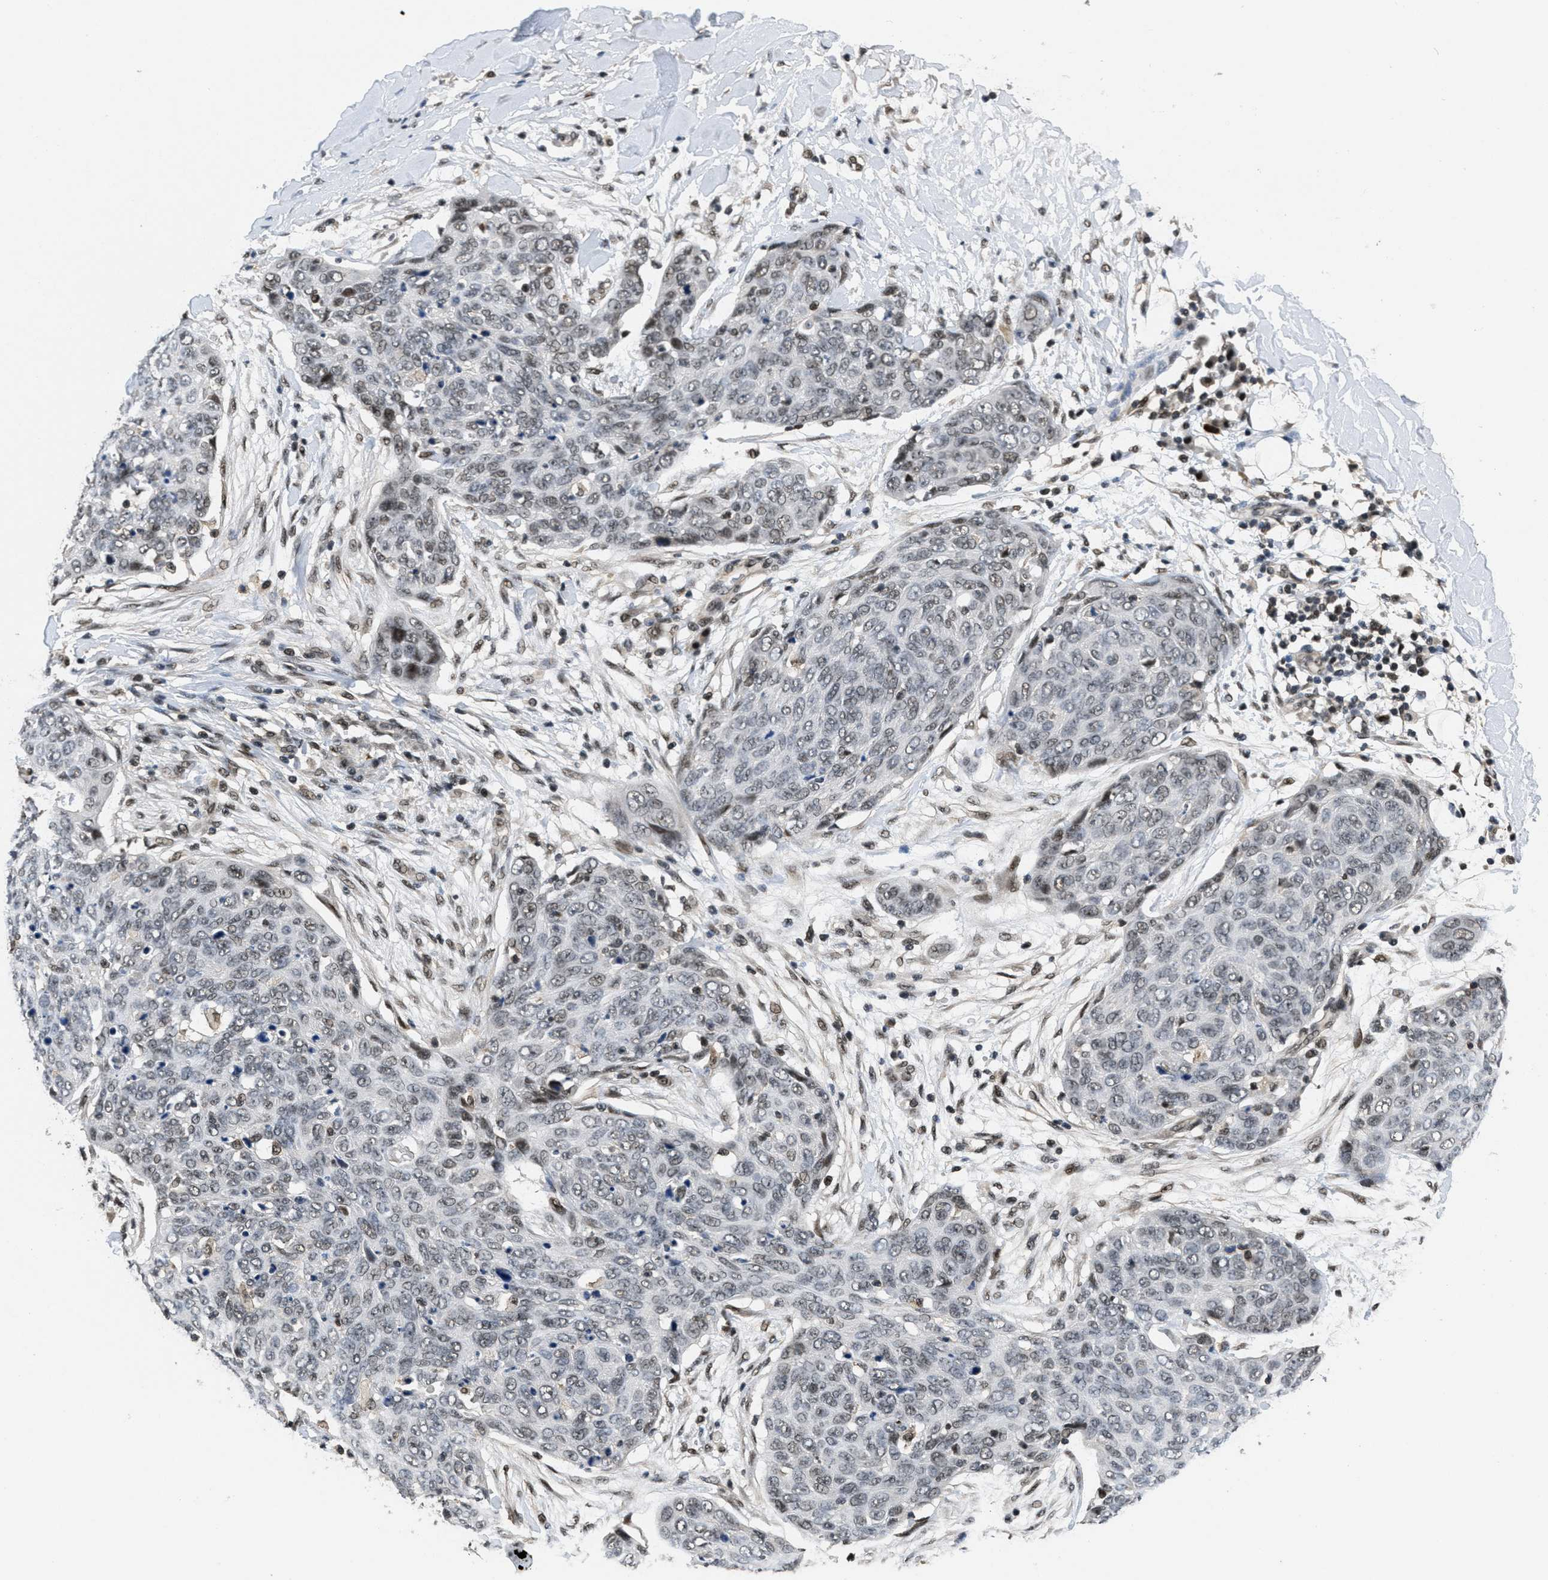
{"staining": {"intensity": "moderate", "quantity": "<25%", "location": "nuclear"}, "tissue": "skin cancer", "cell_type": "Tumor cells", "image_type": "cancer", "snomed": [{"axis": "morphology", "description": "Squamous cell carcinoma in situ, NOS"}, {"axis": "morphology", "description": "Squamous cell carcinoma, NOS"}, {"axis": "topography", "description": "Skin"}], "caption": "Protein expression analysis of human skin squamous cell carcinoma in situ reveals moderate nuclear positivity in approximately <25% of tumor cells.", "gene": "CUL4B", "patient": {"sex": "male", "age": 93}}